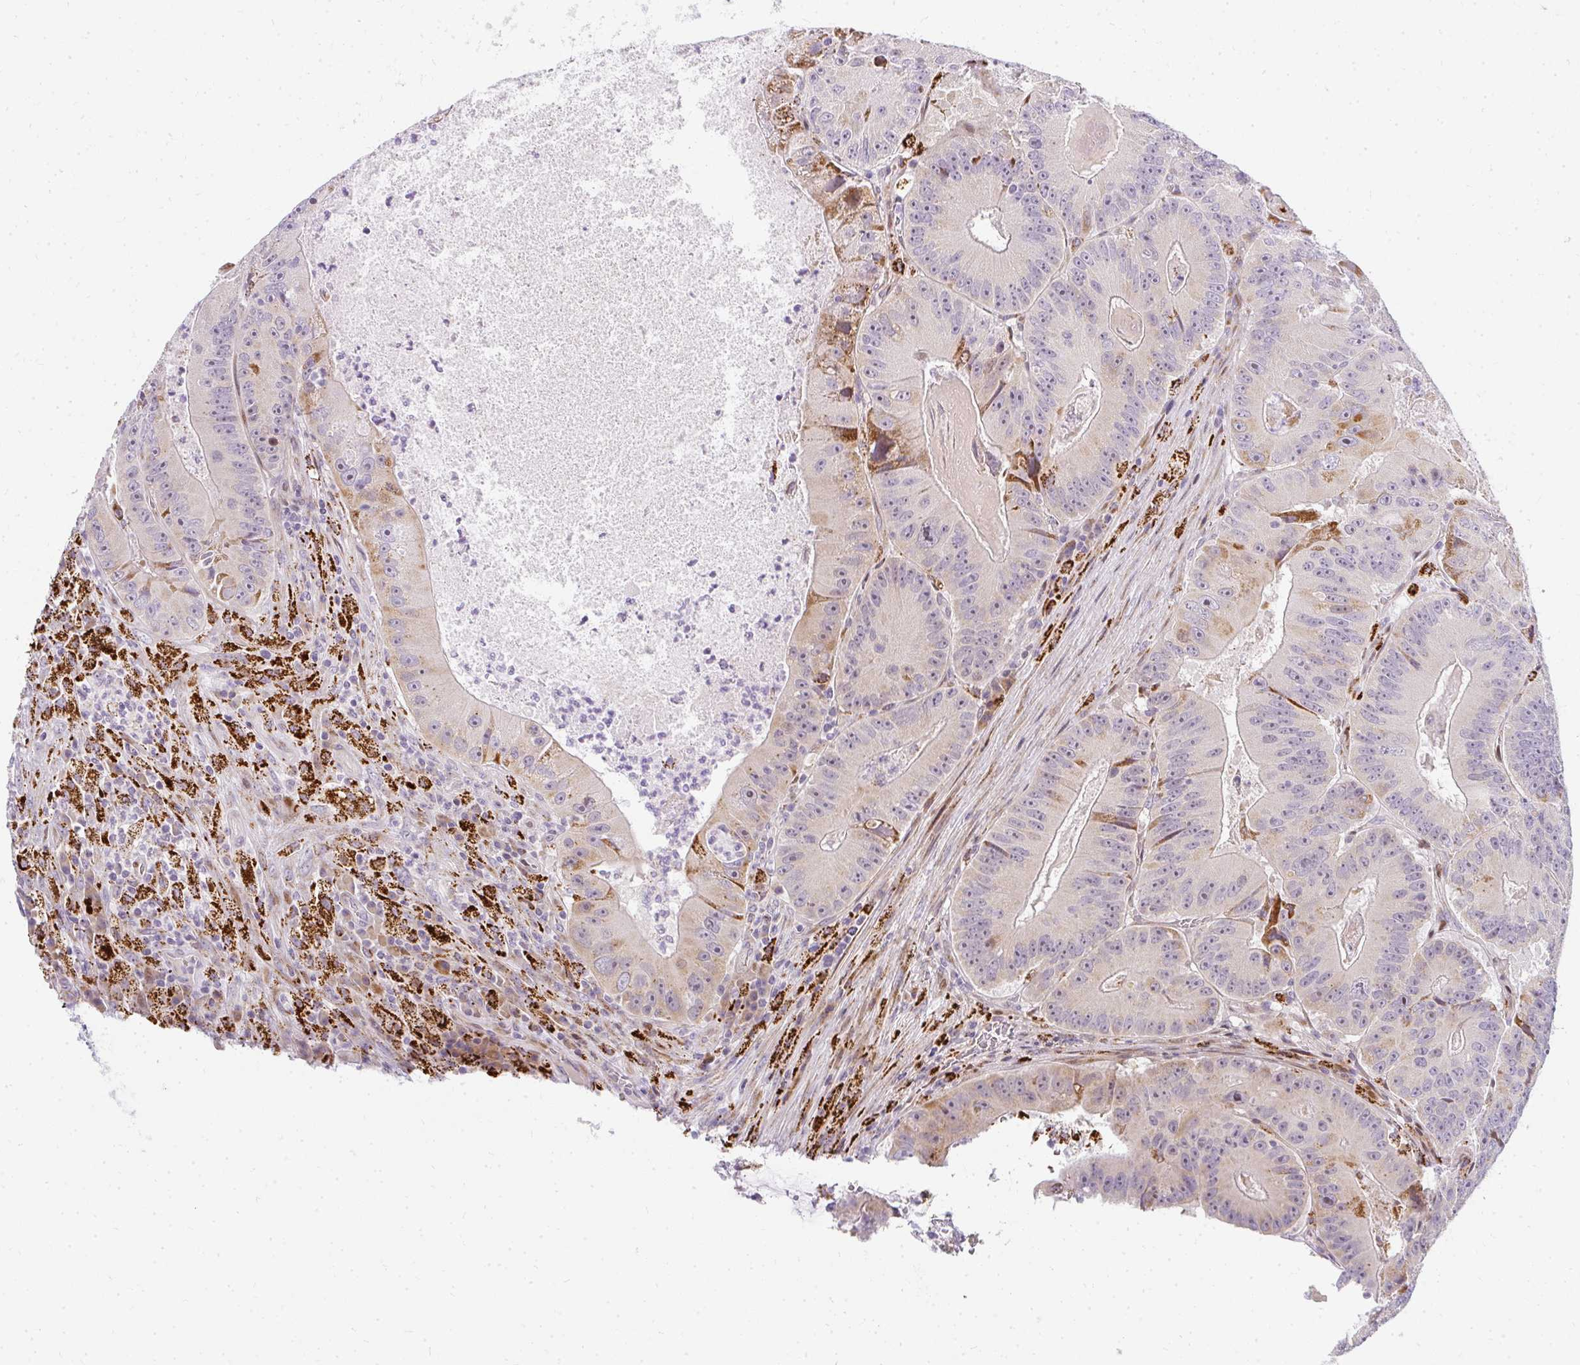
{"staining": {"intensity": "moderate", "quantity": "<25%", "location": "cytoplasmic/membranous"}, "tissue": "colorectal cancer", "cell_type": "Tumor cells", "image_type": "cancer", "snomed": [{"axis": "morphology", "description": "Adenocarcinoma, NOS"}, {"axis": "topography", "description": "Colon"}], "caption": "Colorectal cancer stained with a brown dye demonstrates moderate cytoplasmic/membranous positive staining in about <25% of tumor cells.", "gene": "PLA2G5", "patient": {"sex": "female", "age": 86}}